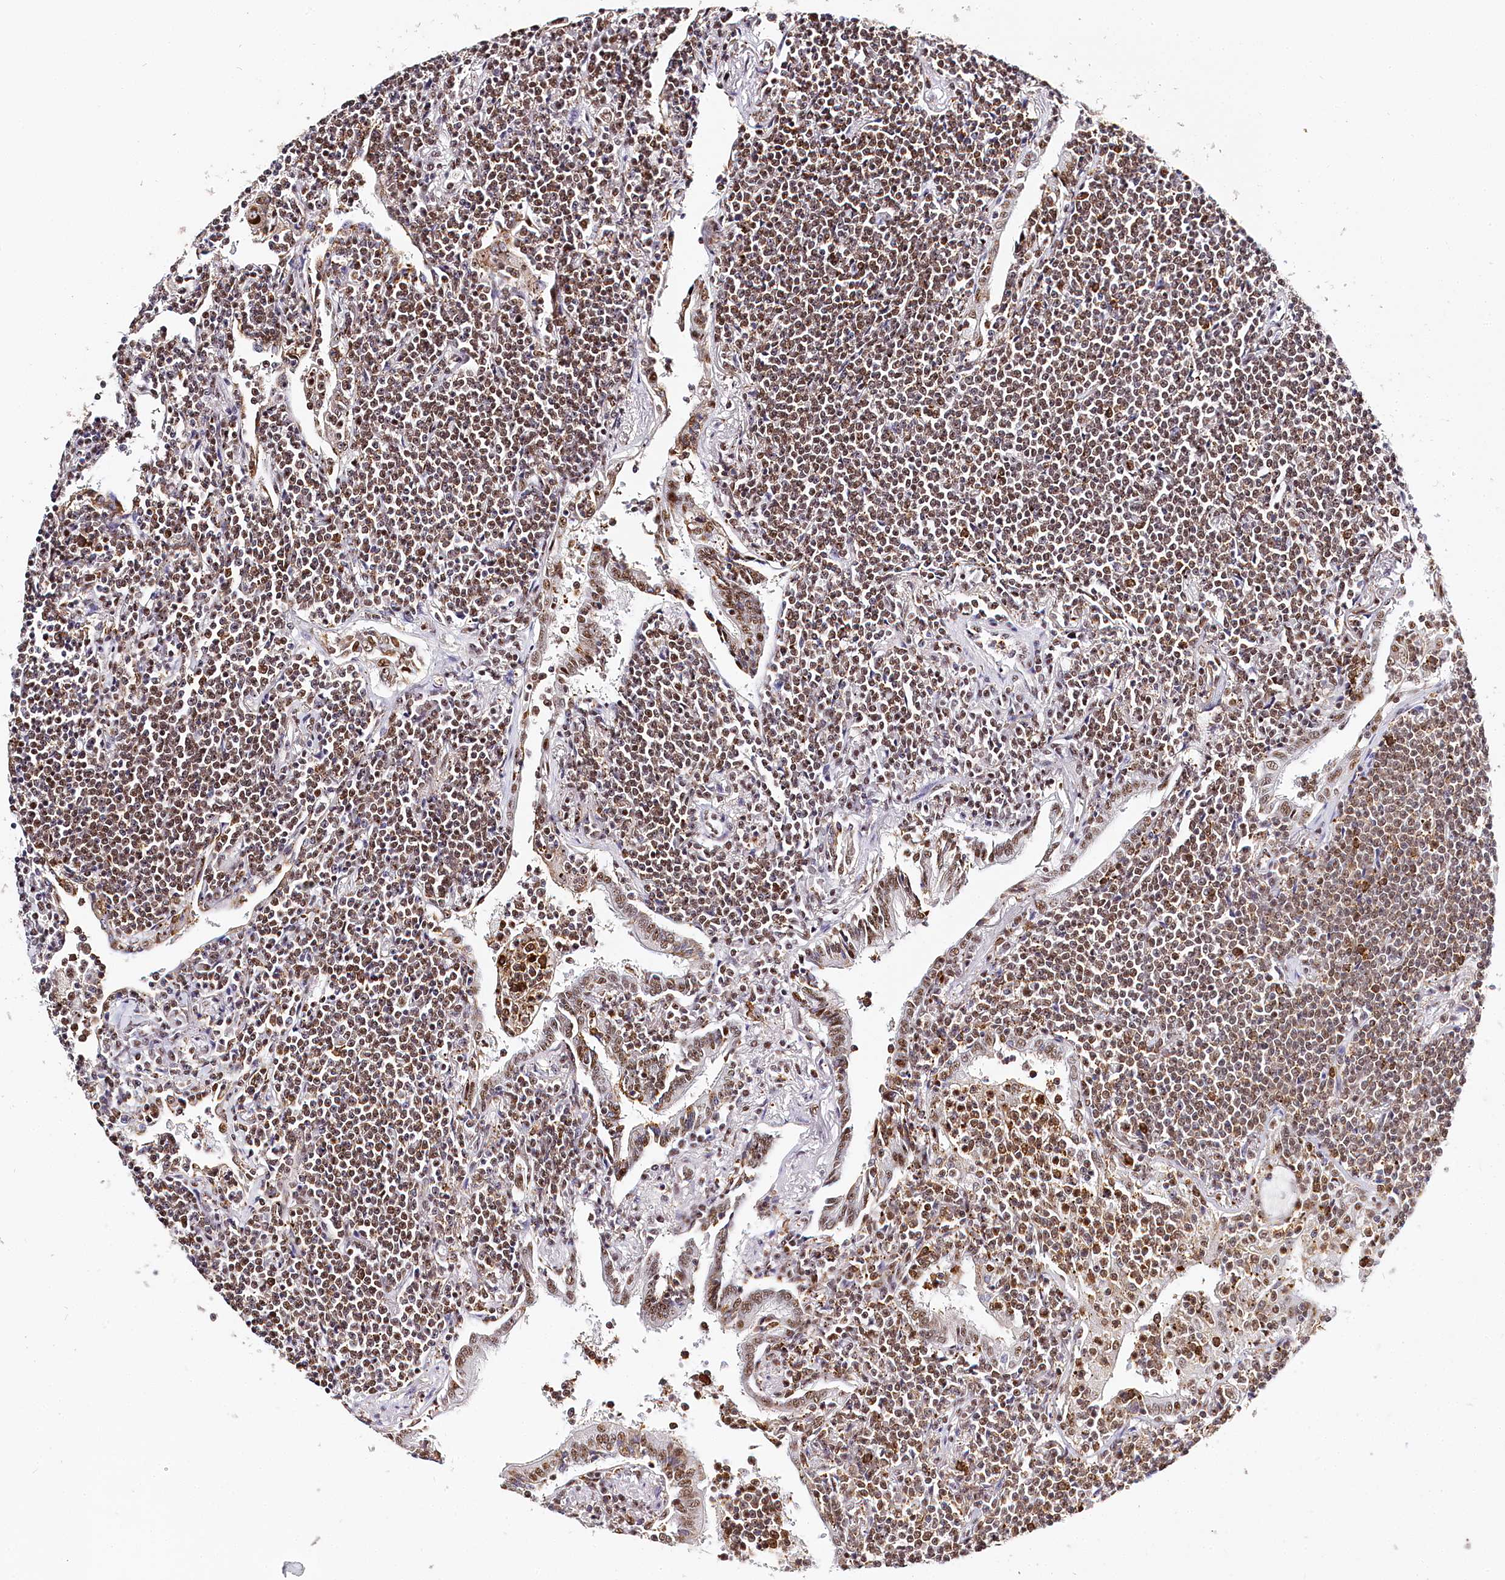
{"staining": {"intensity": "moderate", "quantity": ">75%", "location": "cytoplasmic/membranous,nuclear"}, "tissue": "lymphoma", "cell_type": "Tumor cells", "image_type": "cancer", "snomed": [{"axis": "morphology", "description": "Malignant lymphoma, non-Hodgkin's type, Low grade"}, {"axis": "topography", "description": "Lung"}], "caption": "Brown immunohistochemical staining in human lymphoma demonstrates moderate cytoplasmic/membranous and nuclear staining in approximately >75% of tumor cells.", "gene": "BARD1", "patient": {"sex": "female", "age": 71}}